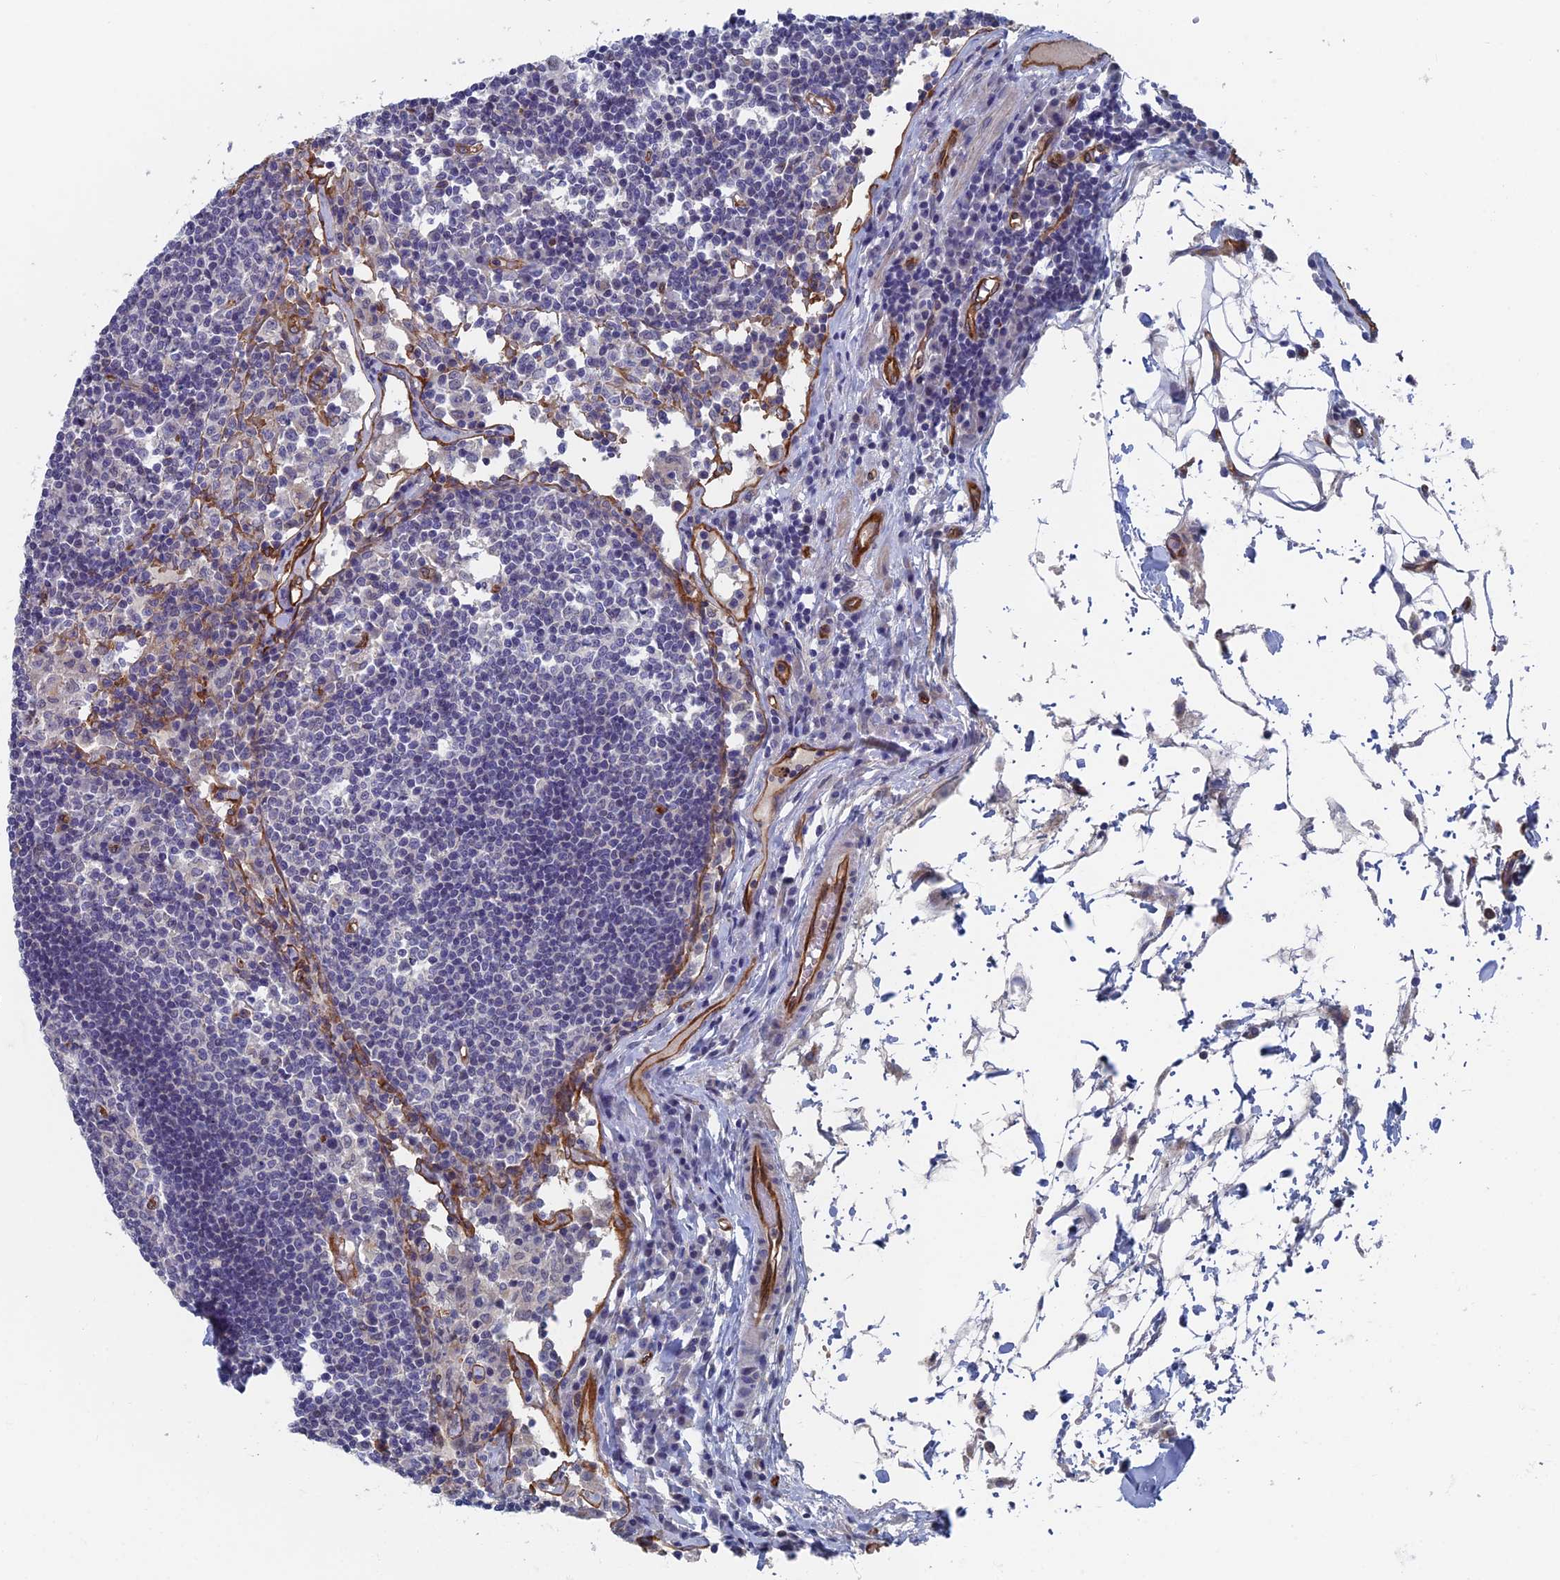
{"staining": {"intensity": "negative", "quantity": "none", "location": "none"}, "tissue": "lymph node", "cell_type": "Germinal center cells", "image_type": "normal", "snomed": [{"axis": "morphology", "description": "Normal tissue, NOS"}, {"axis": "topography", "description": "Lymph node"}], "caption": "Germinal center cells are negative for protein expression in benign human lymph node. (Stains: DAB immunohistochemistry with hematoxylin counter stain, Microscopy: brightfield microscopy at high magnification).", "gene": "ARAP3", "patient": {"sex": "female", "age": 55}}